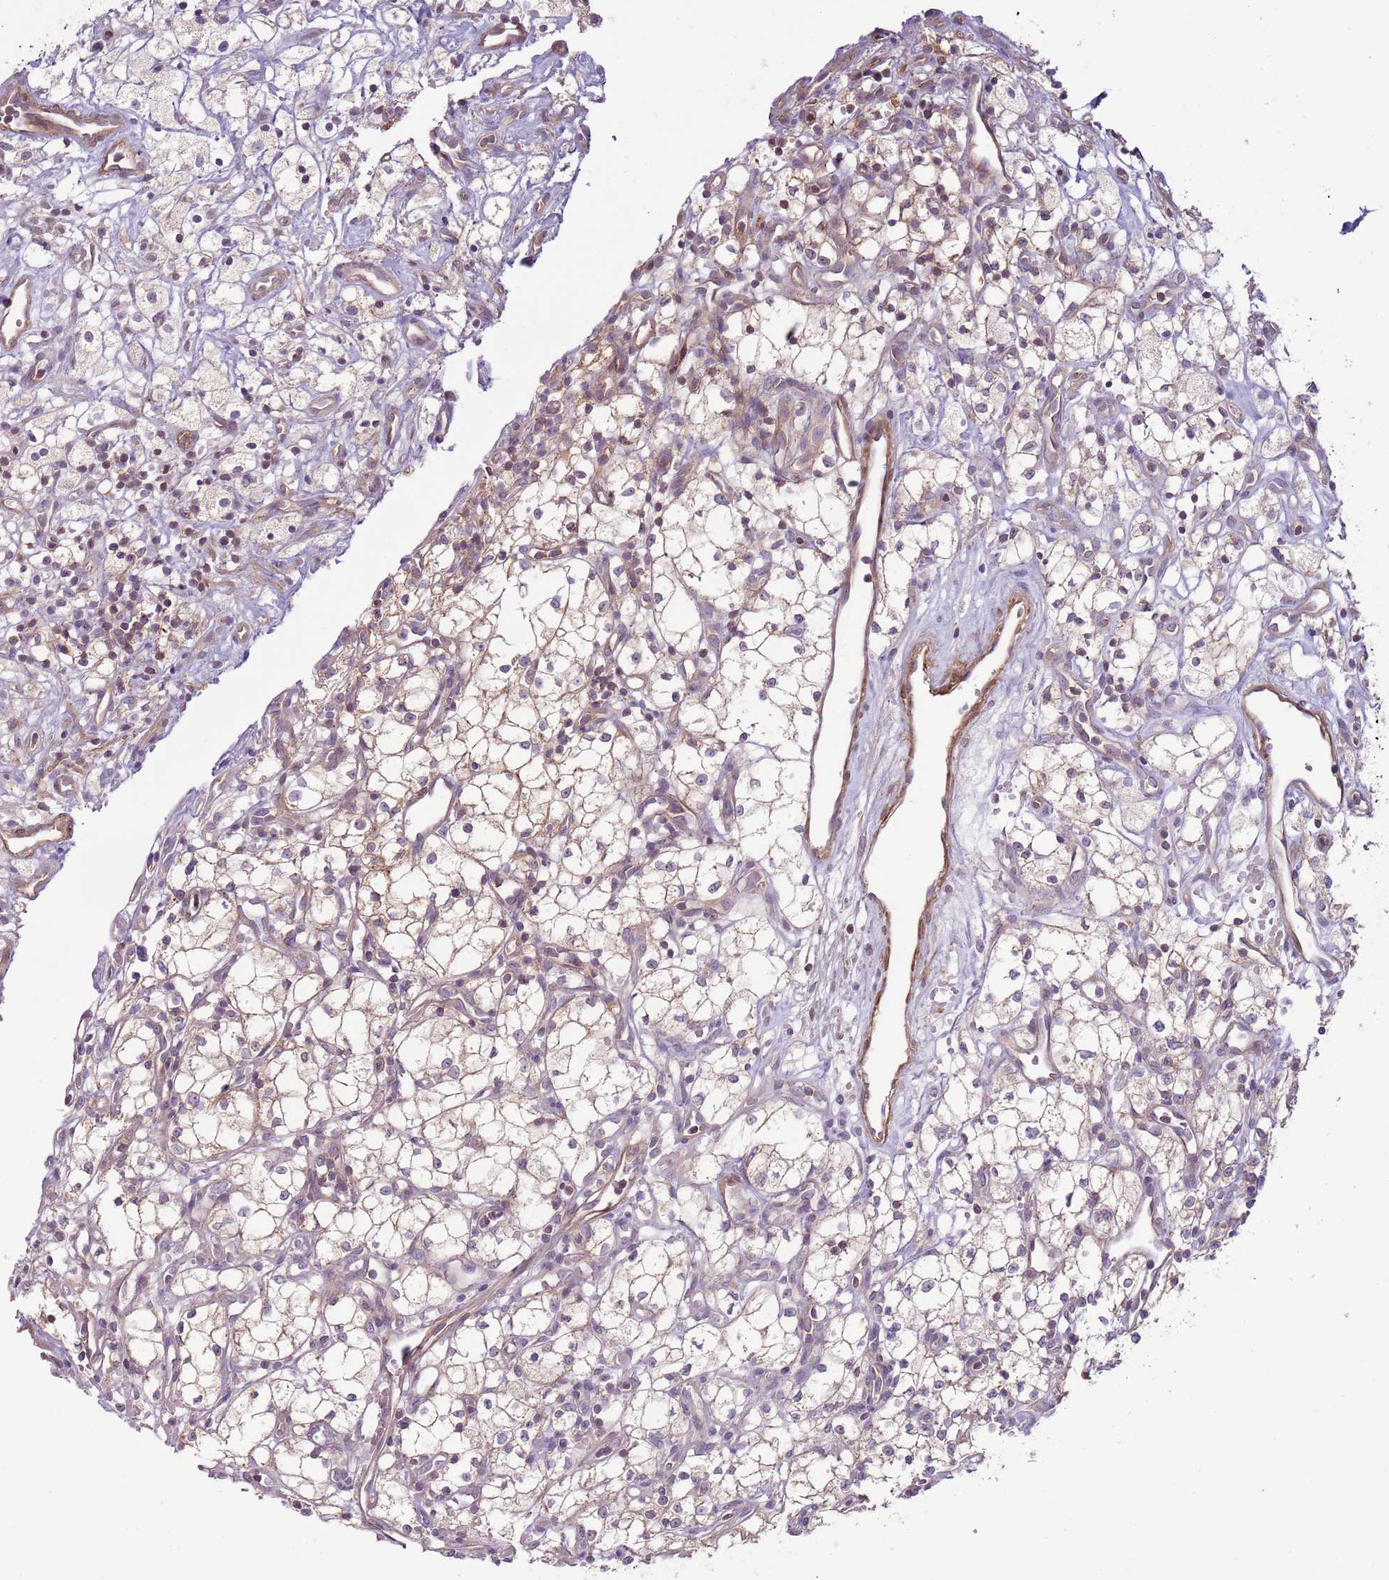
{"staining": {"intensity": "weak", "quantity": "<25%", "location": "cytoplasmic/membranous"}, "tissue": "renal cancer", "cell_type": "Tumor cells", "image_type": "cancer", "snomed": [{"axis": "morphology", "description": "Adenocarcinoma, NOS"}, {"axis": "topography", "description": "Kidney"}], "caption": "Immunohistochemical staining of adenocarcinoma (renal) shows no significant positivity in tumor cells. (DAB IHC, high magnification).", "gene": "DTD2", "patient": {"sex": "male", "age": 59}}